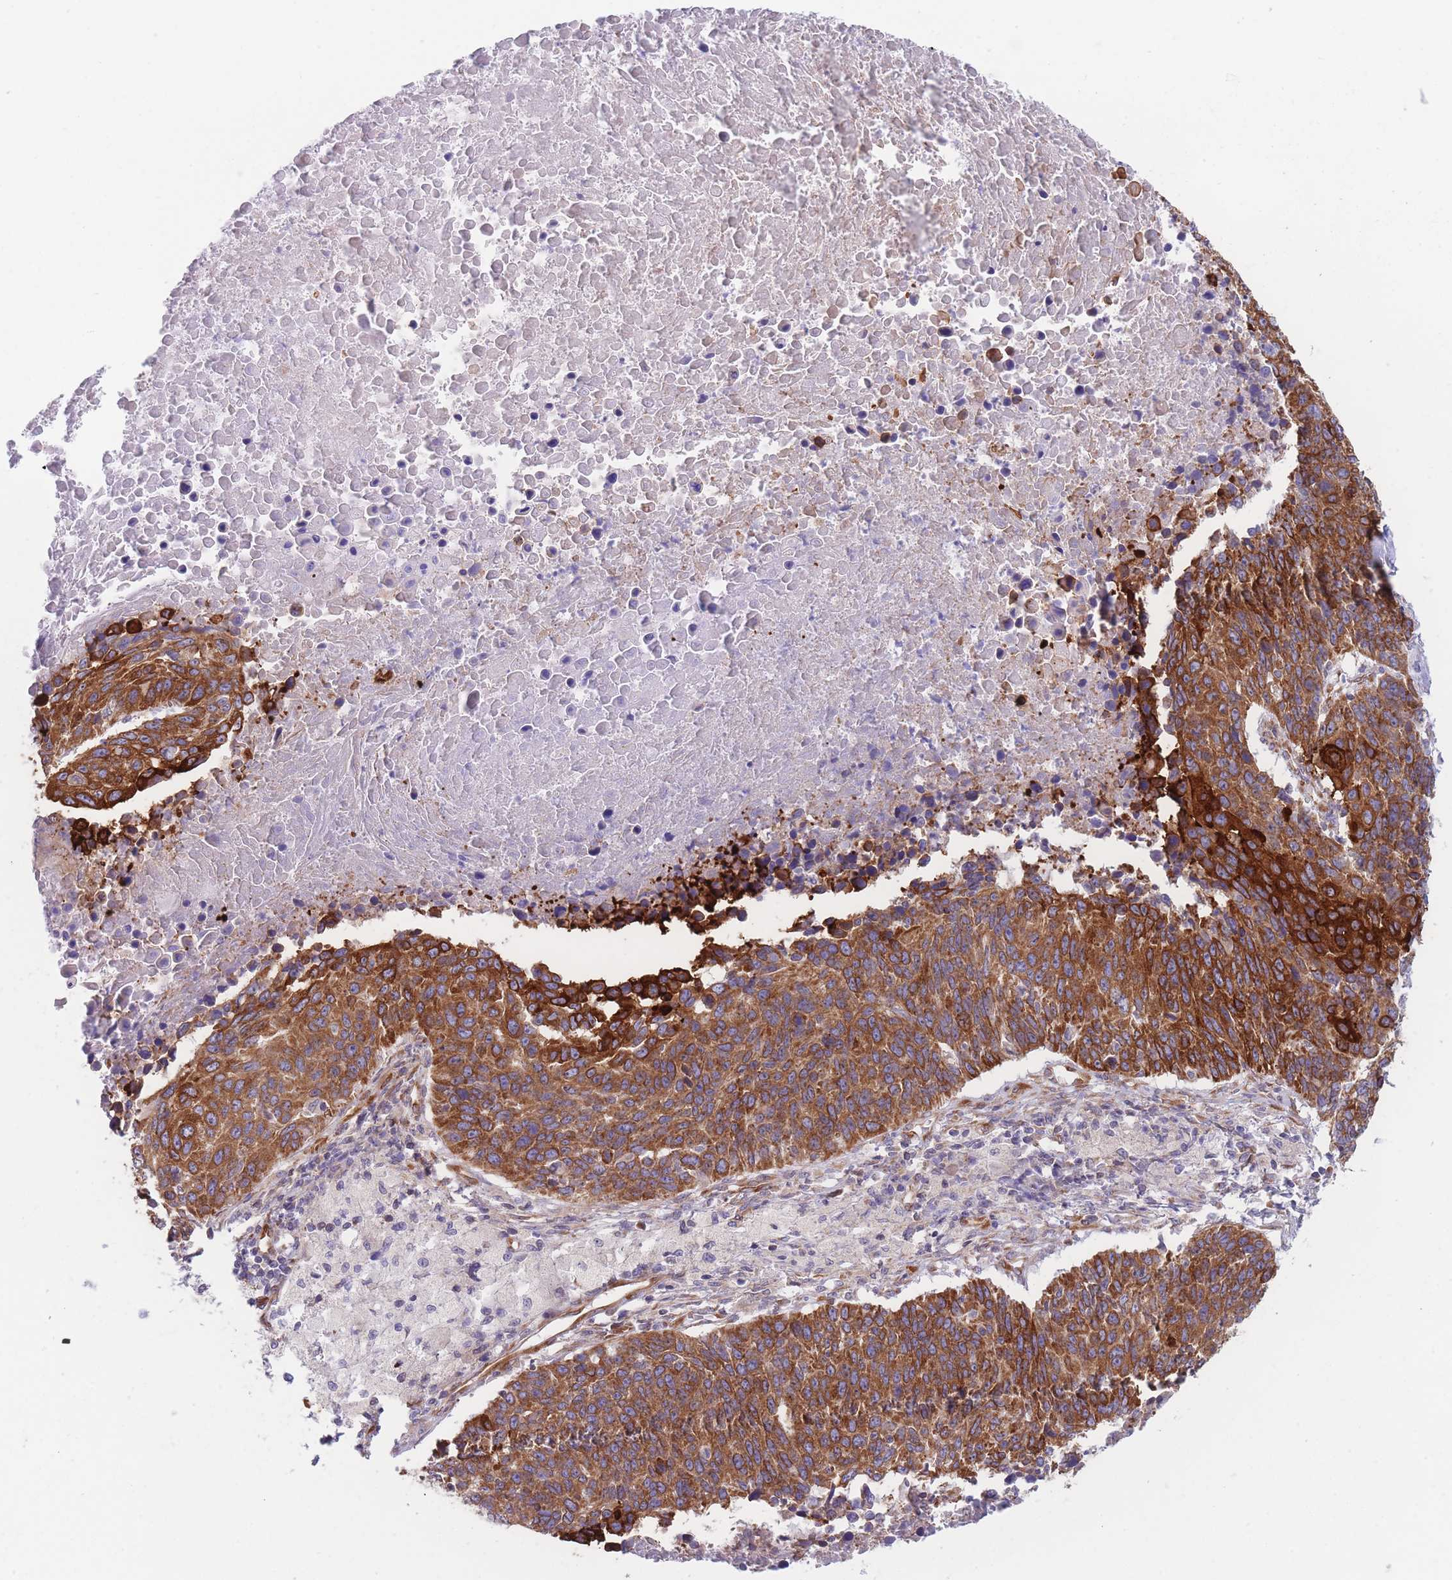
{"staining": {"intensity": "strong", "quantity": ">75%", "location": "cytoplasmic/membranous"}, "tissue": "lung cancer", "cell_type": "Tumor cells", "image_type": "cancer", "snomed": [{"axis": "morphology", "description": "Normal tissue, NOS"}, {"axis": "morphology", "description": "Squamous cell carcinoma, NOS"}, {"axis": "topography", "description": "Lymph node"}, {"axis": "topography", "description": "Lung"}], "caption": "This is a photomicrograph of immunohistochemistry staining of squamous cell carcinoma (lung), which shows strong positivity in the cytoplasmic/membranous of tumor cells.", "gene": "AK9", "patient": {"sex": "male", "age": 66}}